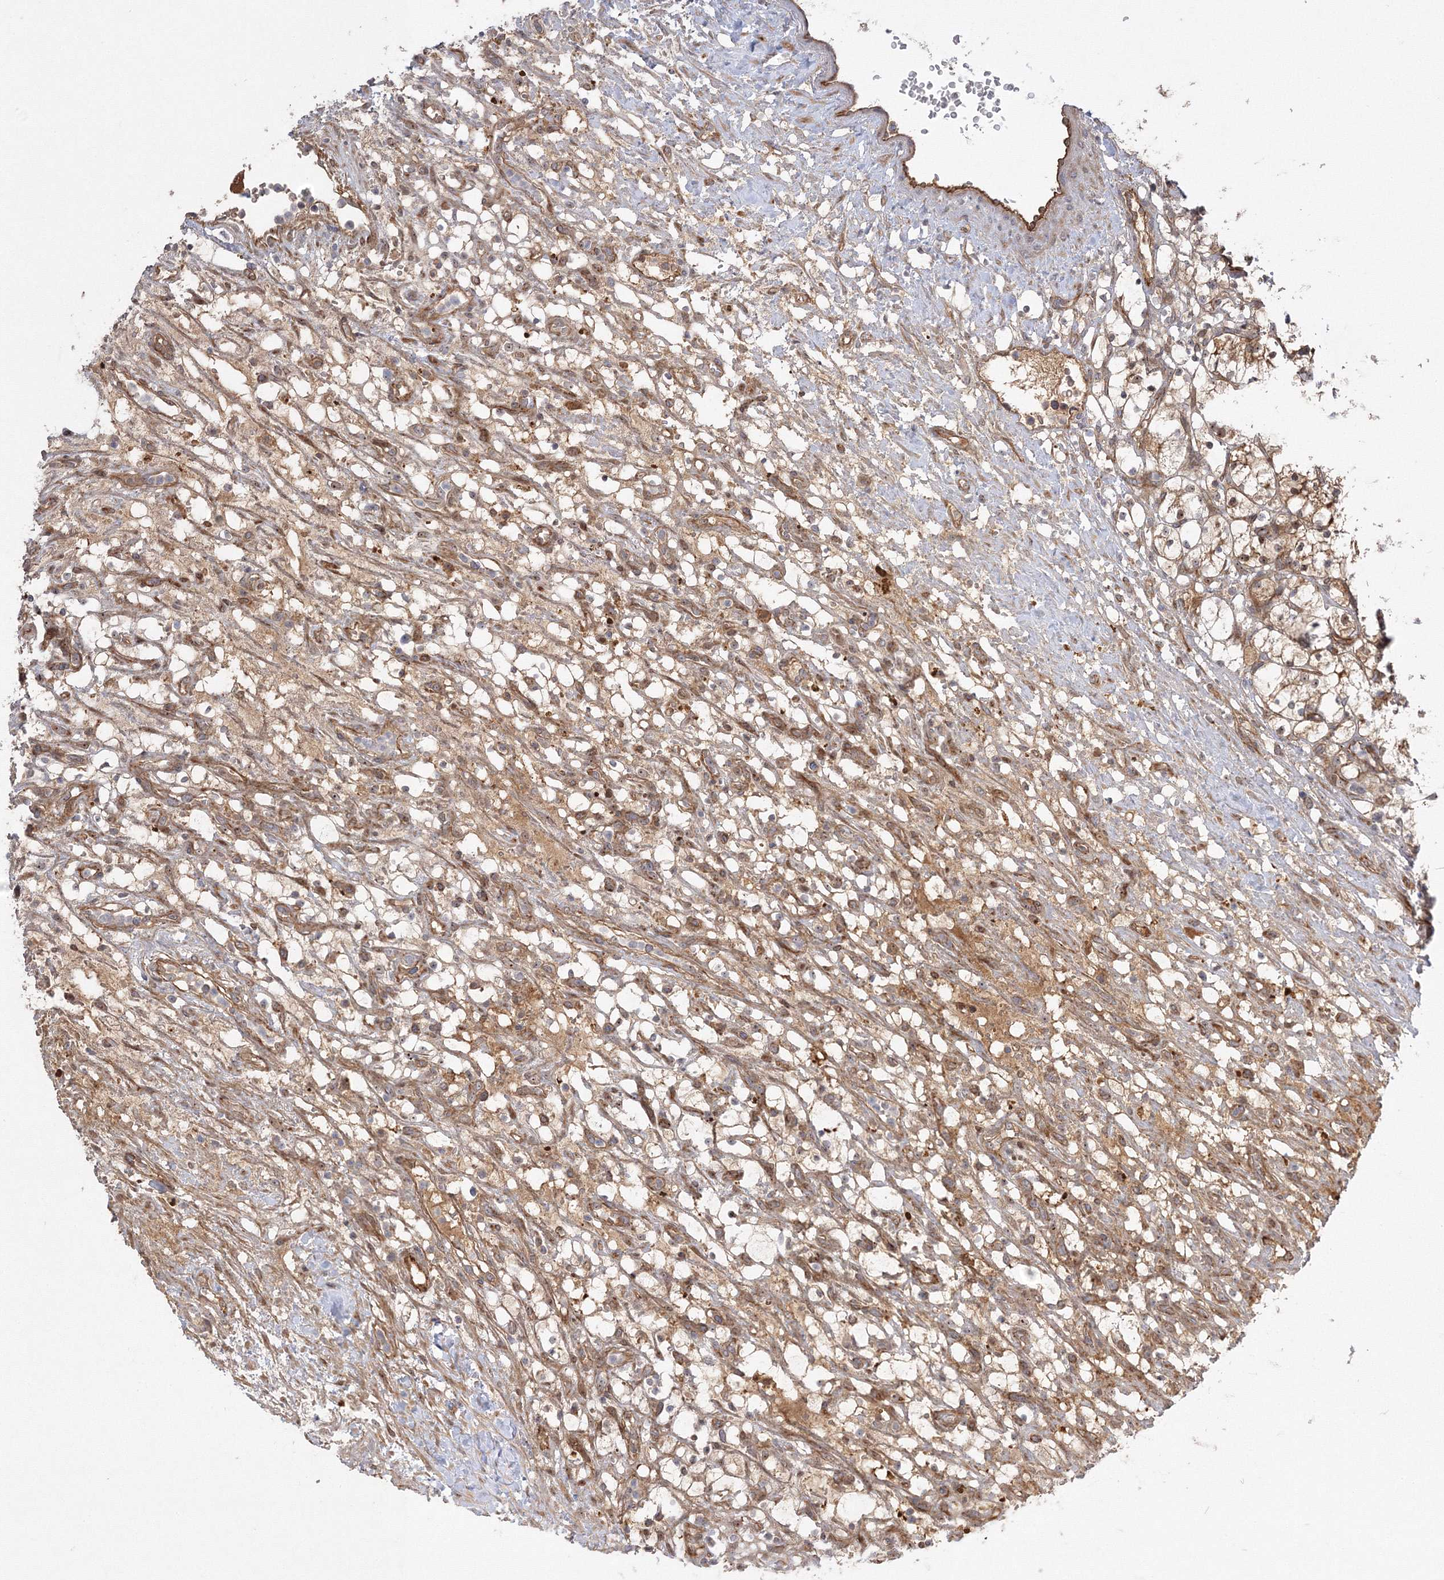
{"staining": {"intensity": "moderate", "quantity": ">75%", "location": "cytoplasmic/membranous,nuclear"}, "tissue": "renal cancer", "cell_type": "Tumor cells", "image_type": "cancer", "snomed": [{"axis": "morphology", "description": "Adenocarcinoma, NOS"}, {"axis": "topography", "description": "Kidney"}], "caption": "Immunohistochemical staining of renal adenocarcinoma displays moderate cytoplasmic/membranous and nuclear protein staining in about >75% of tumor cells.", "gene": "NPM3", "patient": {"sex": "female", "age": 69}}